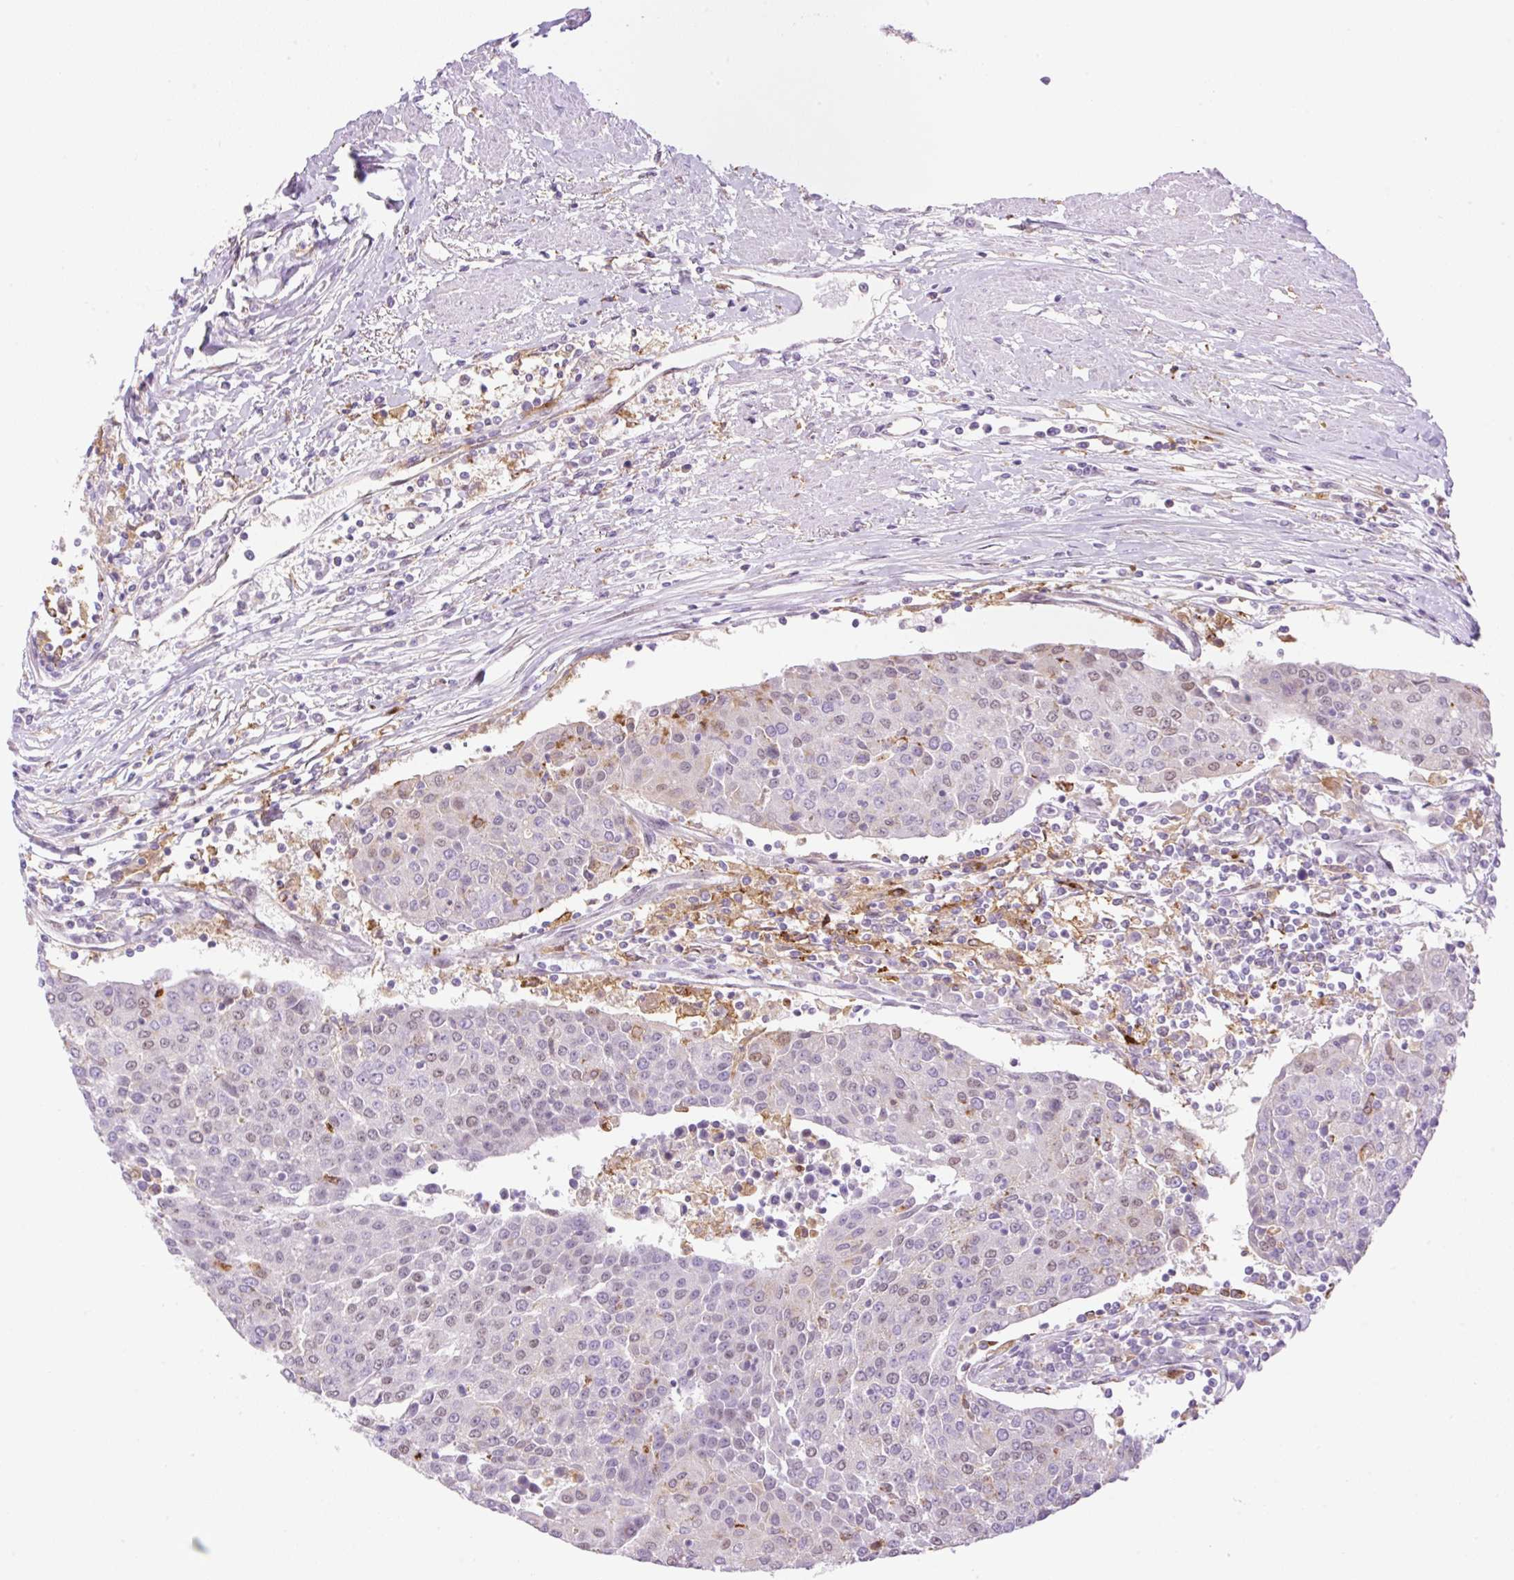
{"staining": {"intensity": "weak", "quantity": "25%-75%", "location": "nuclear"}, "tissue": "urothelial cancer", "cell_type": "Tumor cells", "image_type": "cancer", "snomed": [{"axis": "morphology", "description": "Urothelial carcinoma, High grade"}, {"axis": "topography", "description": "Urinary bladder"}], "caption": "Approximately 25%-75% of tumor cells in high-grade urothelial carcinoma display weak nuclear protein staining as visualized by brown immunohistochemical staining.", "gene": "PALM3", "patient": {"sex": "female", "age": 85}}